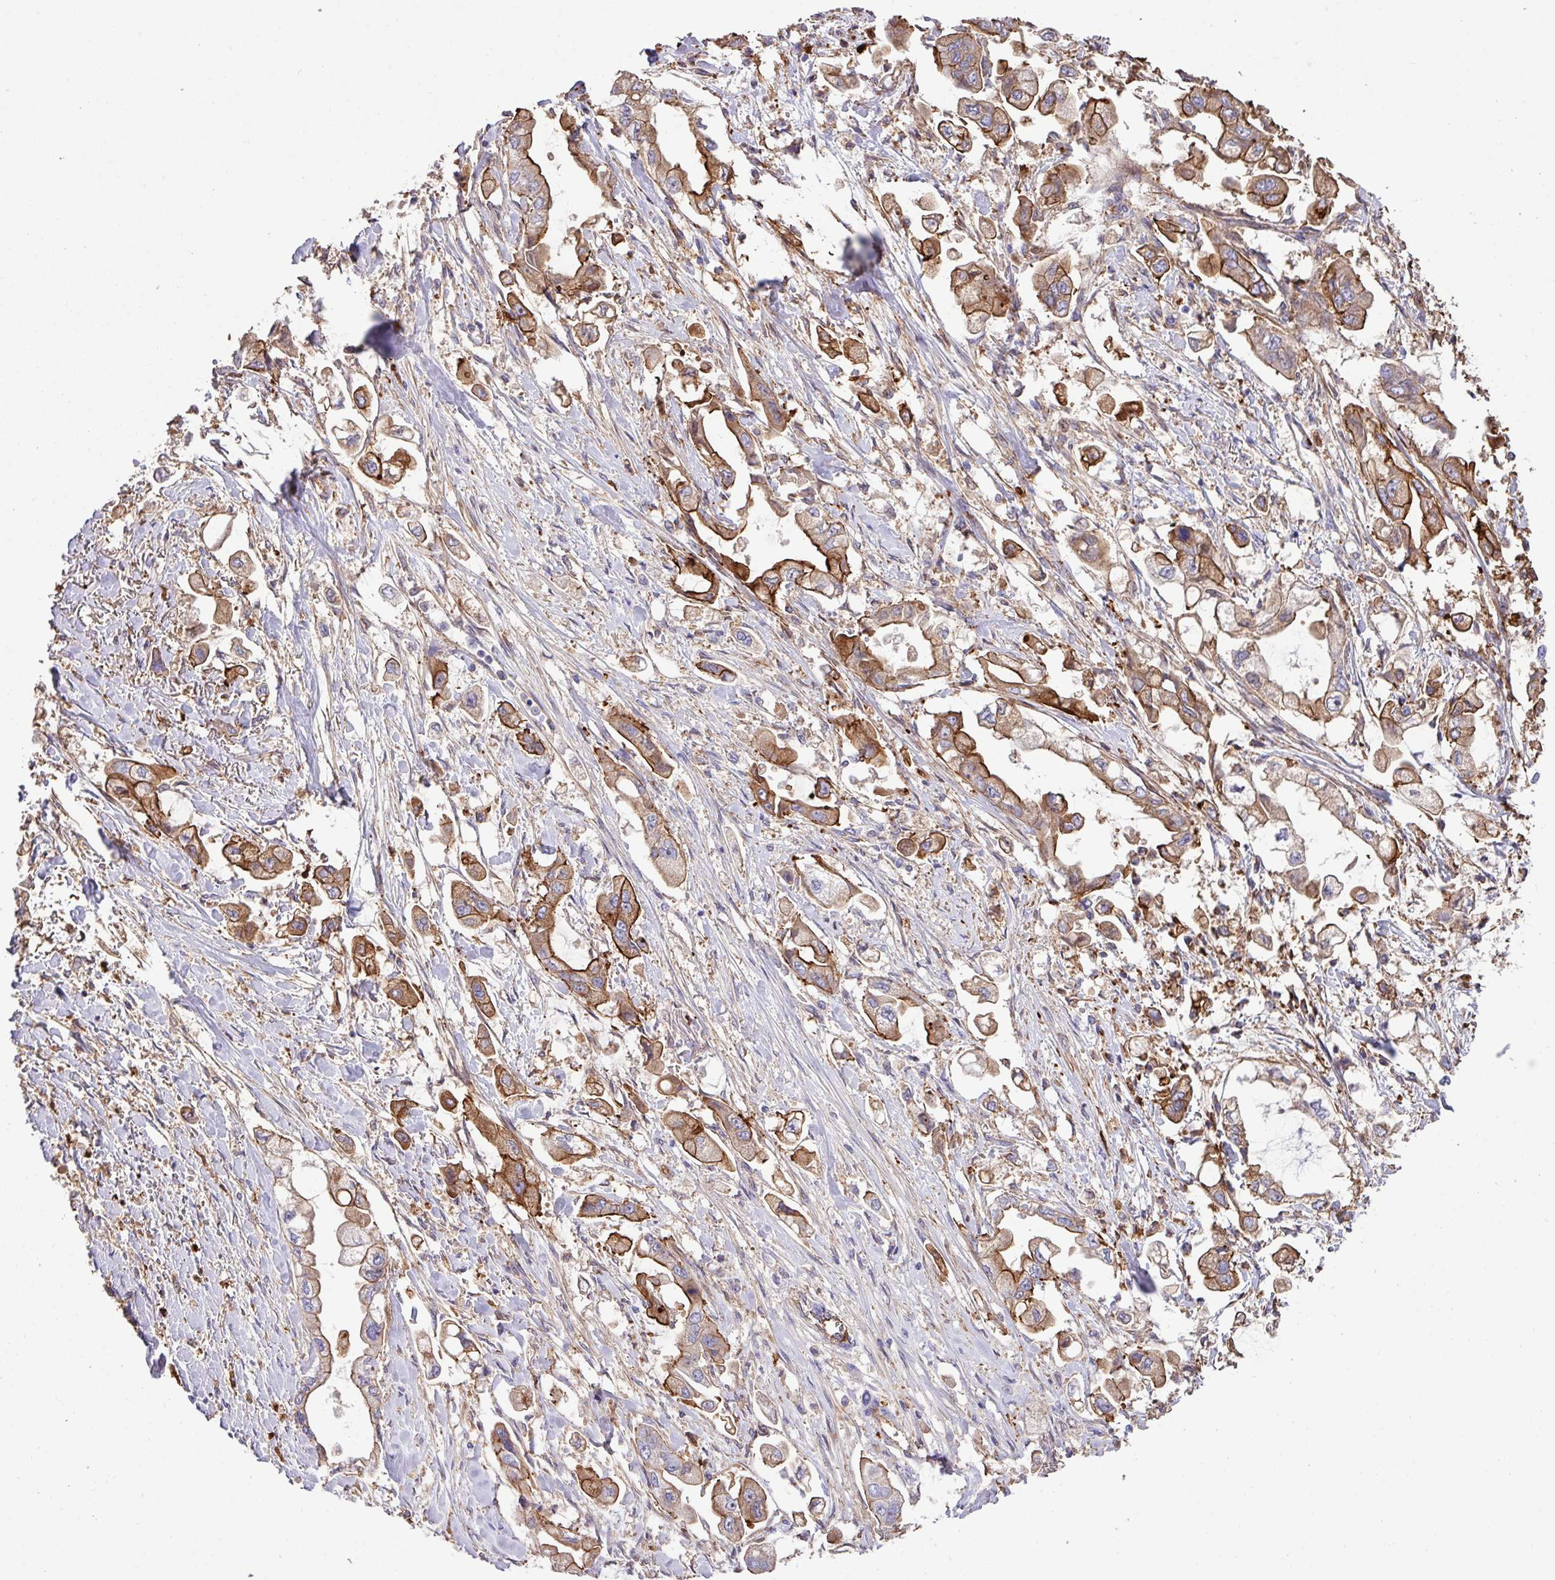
{"staining": {"intensity": "strong", "quantity": ">75%", "location": "cytoplasmic/membranous"}, "tissue": "stomach cancer", "cell_type": "Tumor cells", "image_type": "cancer", "snomed": [{"axis": "morphology", "description": "Adenocarcinoma, NOS"}, {"axis": "topography", "description": "Stomach"}], "caption": "Immunohistochemical staining of stomach cancer (adenocarcinoma) shows high levels of strong cytoplasmic/membranous positivity in about >75% of tumor cells. (DAB (3,3'-diaminobenzidine) IHC, brown staining for protein, blue staining for nuclei).", "gene": "LRRC53", "patient": {"sex": "male", "age": 62}}